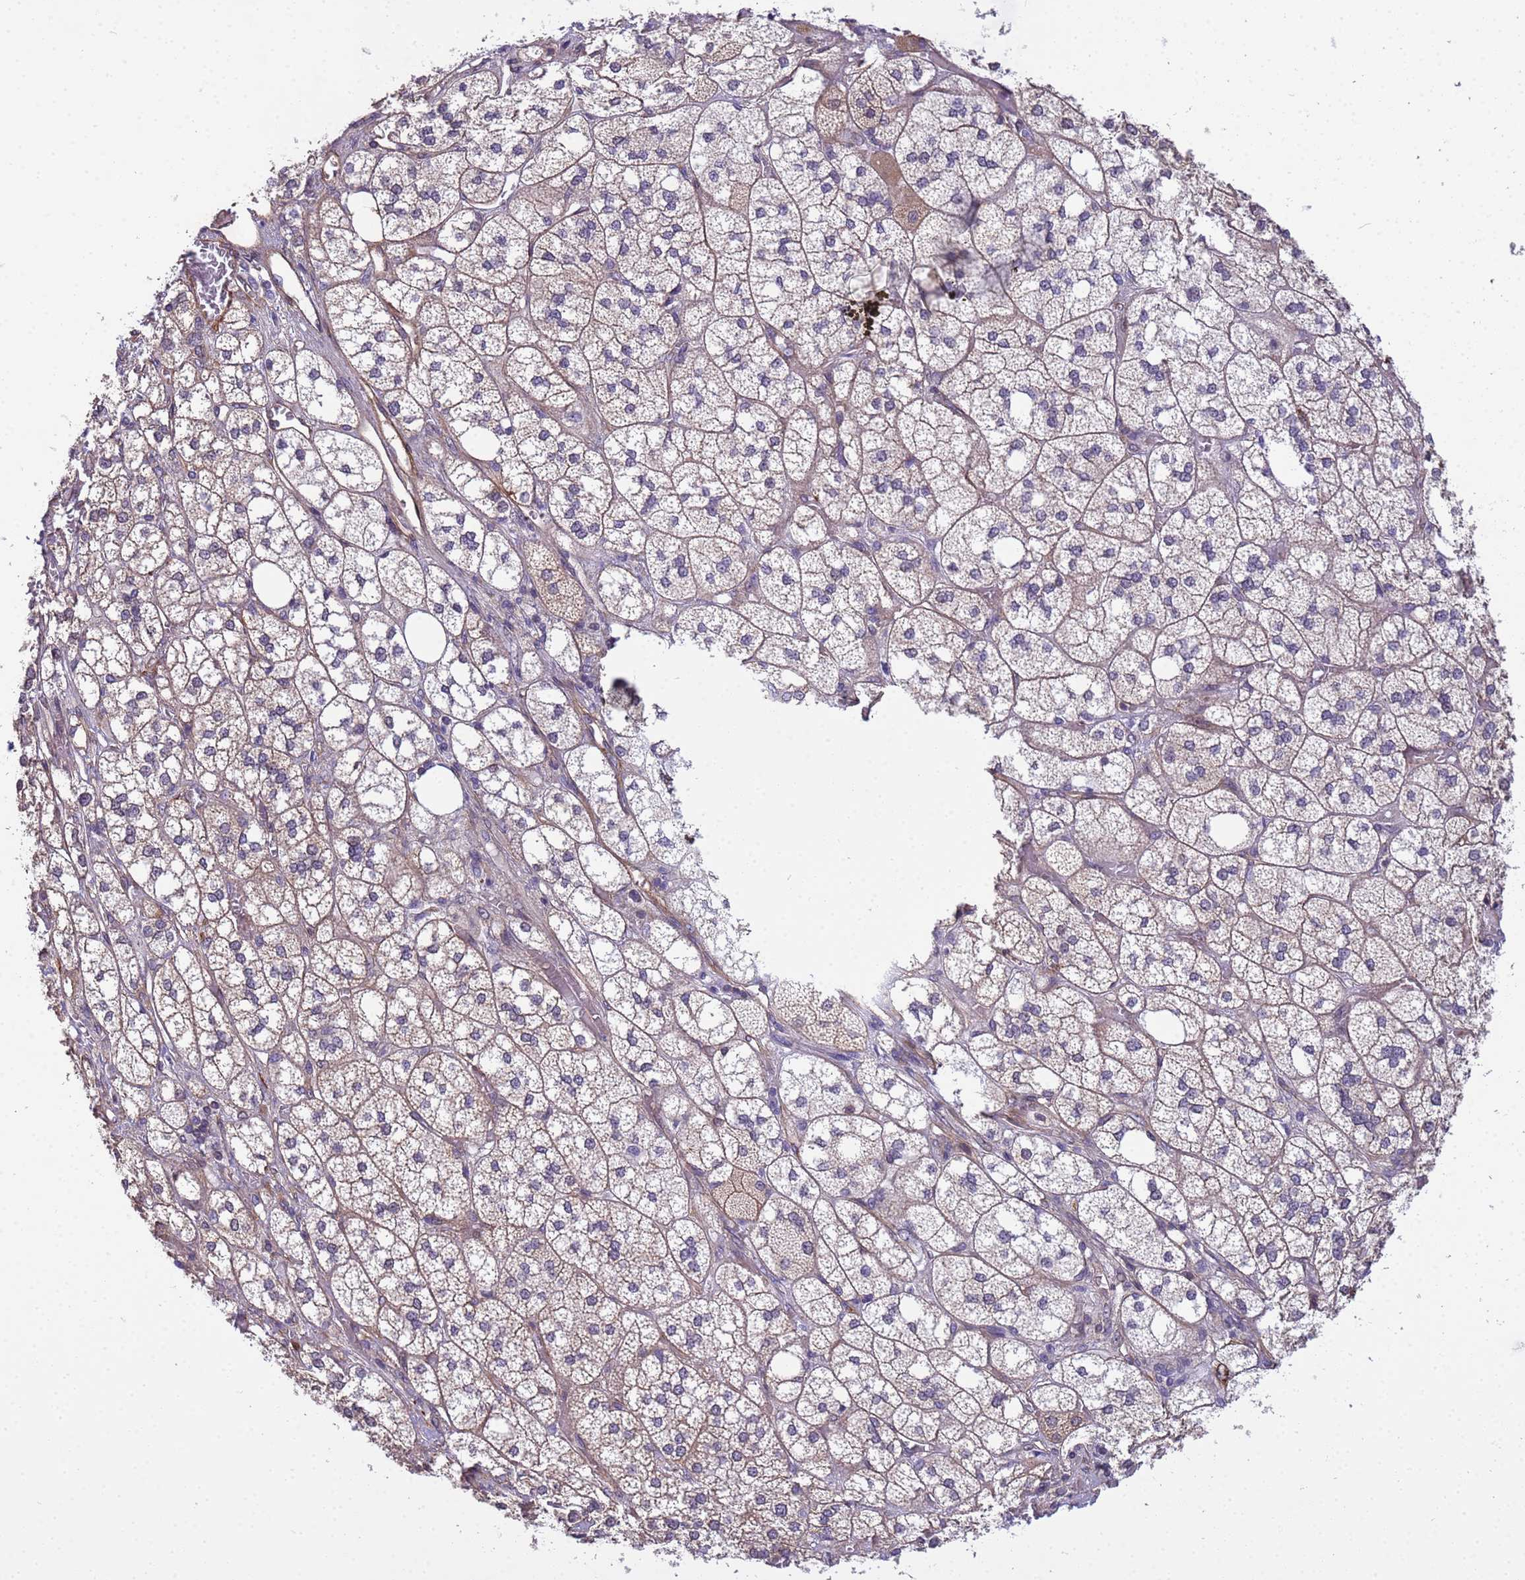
{"staining": {"intensity": "moderate", "quantity": "25%-75%", "location": "cytoplasmic/membranous"}, "tissue": "adrenal gland", "cell_type": "Glandular cells", "image_type": "normal", "snomed": [{"axis": "morphology", "description": "Normal tissue, NOS"}, {"axis": "topography", "description": "Adrenal gland"}], "caption": "Protein expression analysis of unremarkable human adrenal gland reveals moderate cytoplasmic/membranous staining in about 25%-75% of glandular cells.", "gene": "ITGB4", "patient": {"sex": "male", "age": 61}}